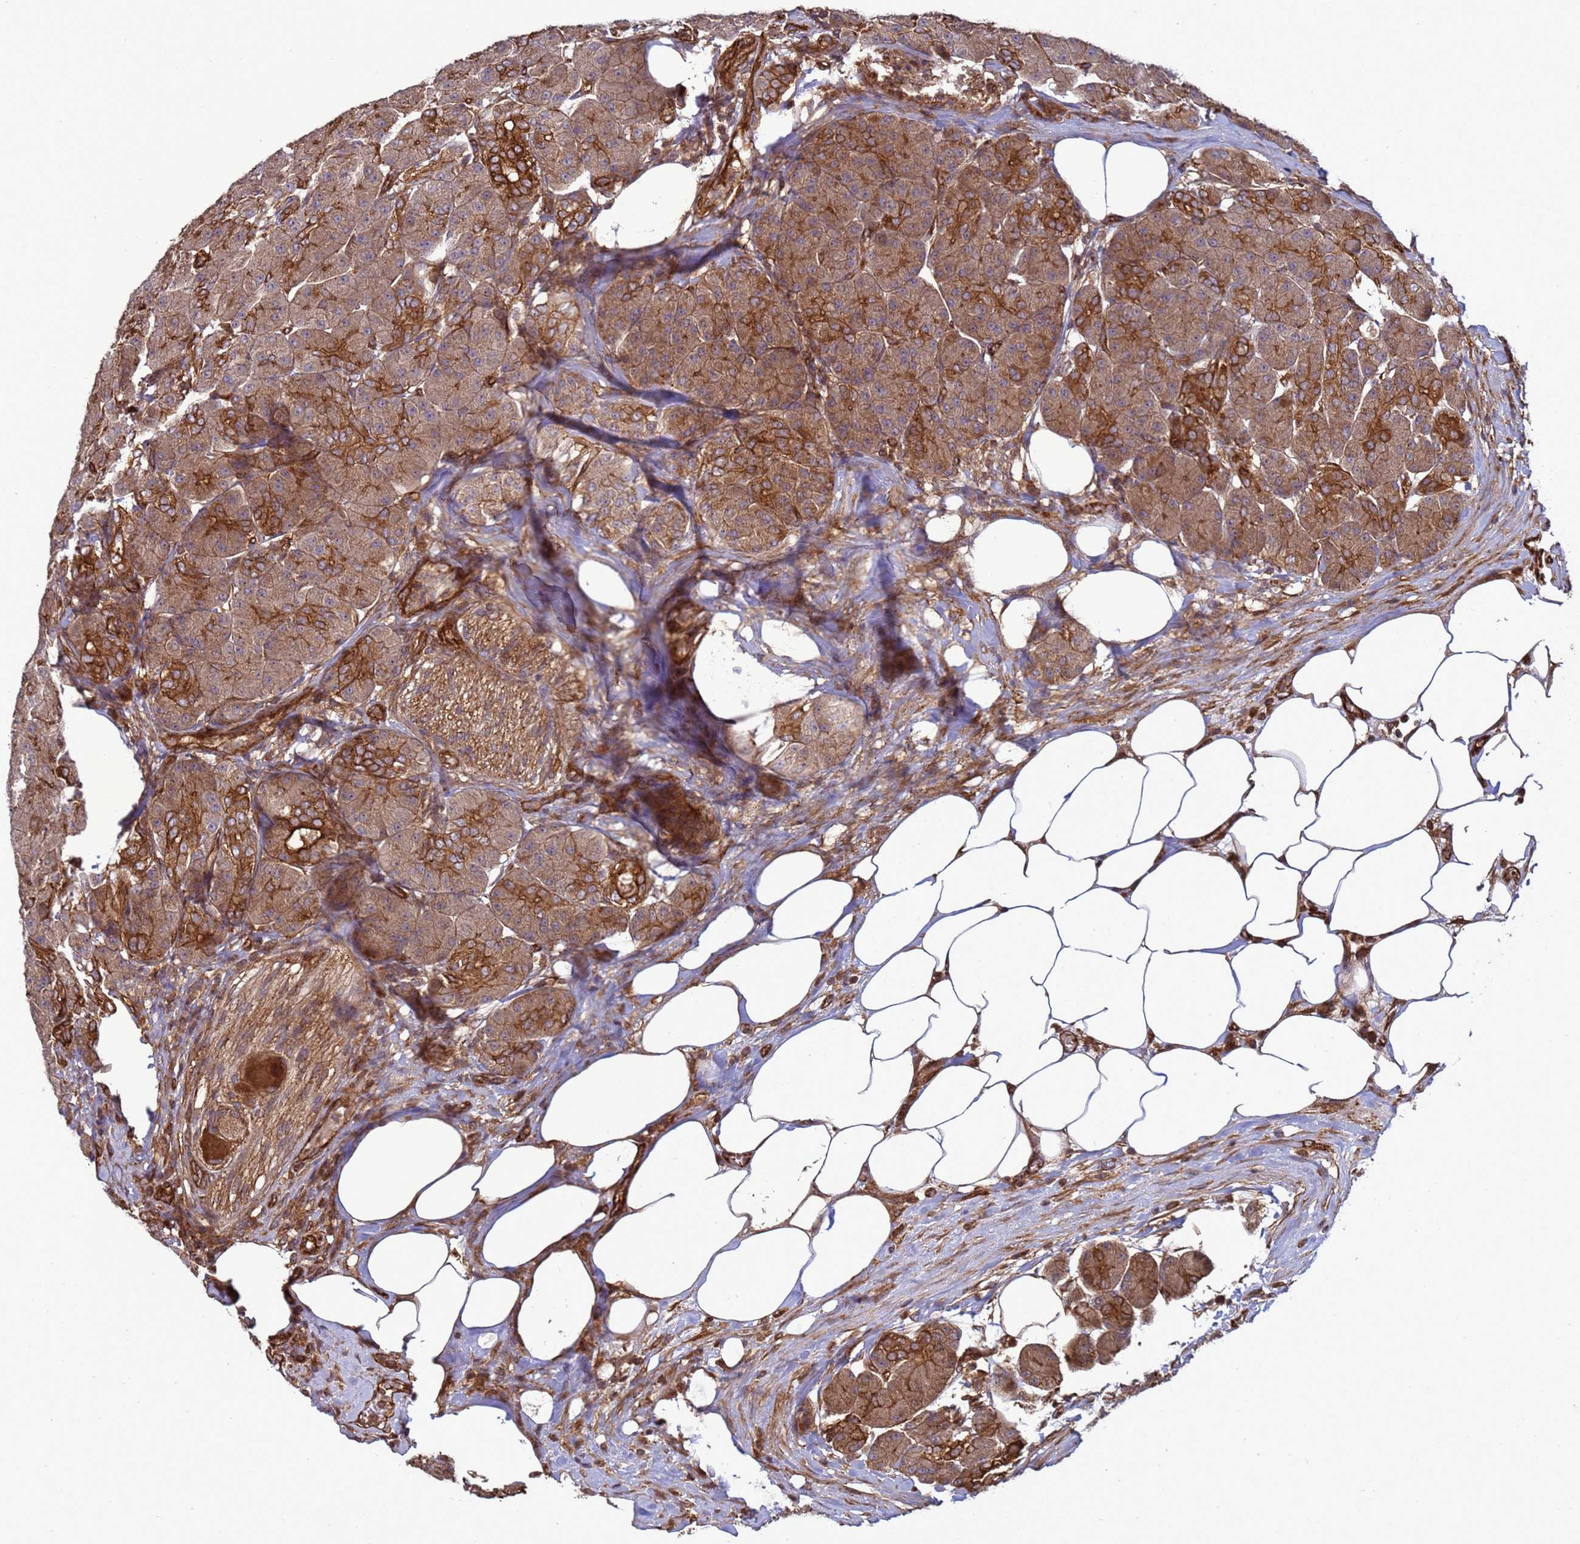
{"staining": {"intensity": "strong", "quantity": "25%-75%", "location": "cytoplasmic/membranous"}, "tissue": "pancreas", "cell_type": "Exocrine glandular cells", "image_type": "normal", "snomed": [{"axis": "morphology", "description": "Normal tissue, NOS"}, {"axis": "topography", "description": "Pancreas"}], "caption": "Pancreas stained with a brown dye shows strong cytoplasmic/membranous positive expression in about 25%-75% of exocrine glandular cells.", "gene": "CNOT1", "patient": {"sex": "male", "age": 63}}